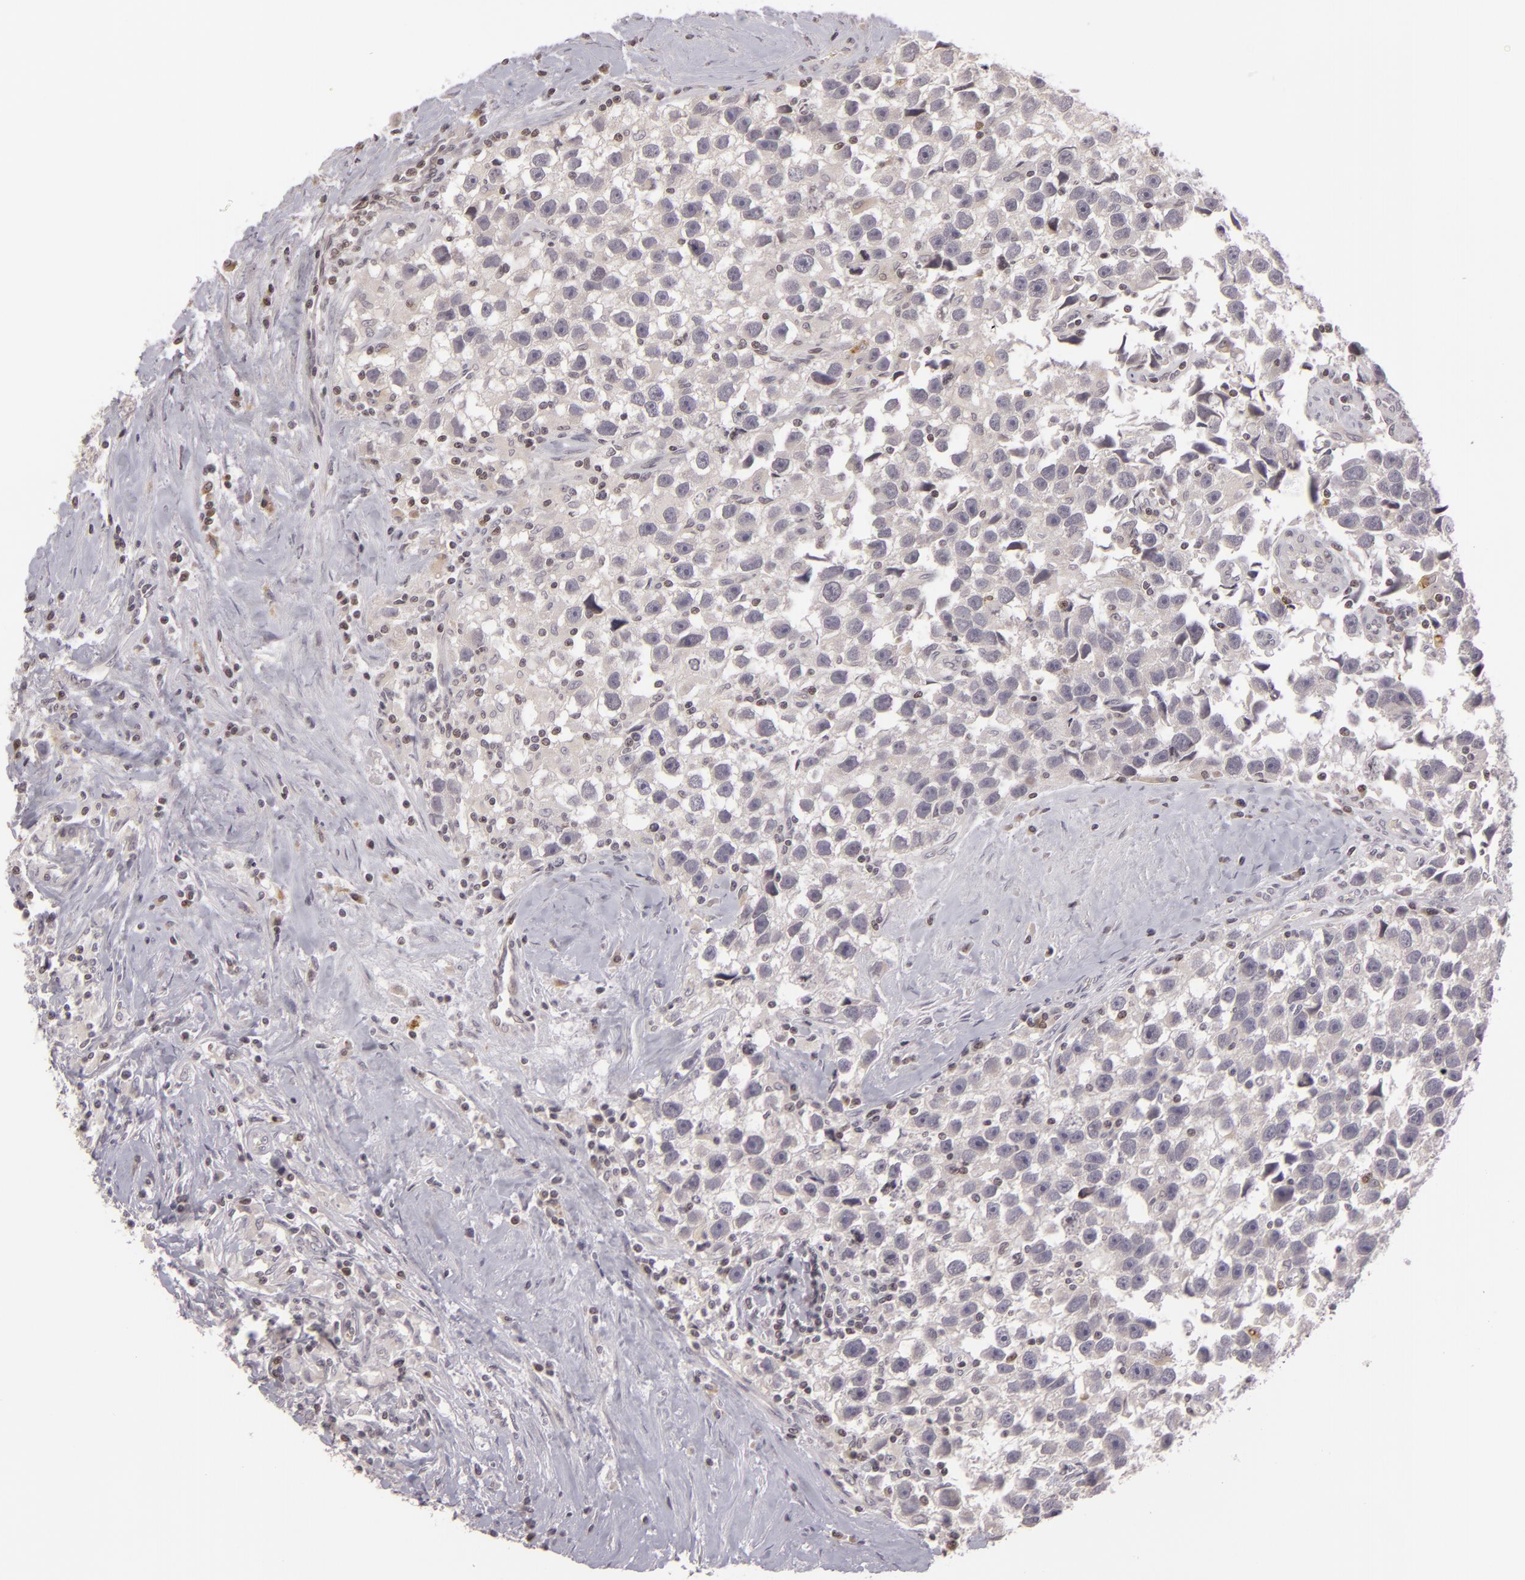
{"staining": {"intensity": "negative", "quantity": "none", "location": "none"}, "tissue": "testis cancer", "cell_type": "Tumor cells", "image_type": "cancer", "snomed": [{"axis": "morphology", "description": "Seminoma, NOS"}, {"axis": "topography", "description": "Testis"}], "caption": "This is an immunohistochemistry histopathology image of human testis cancer (seminoma). There is no positivity in tumor cells.", "gene": "AKAP6", "patient": {"sex": "male", "age": 43}}